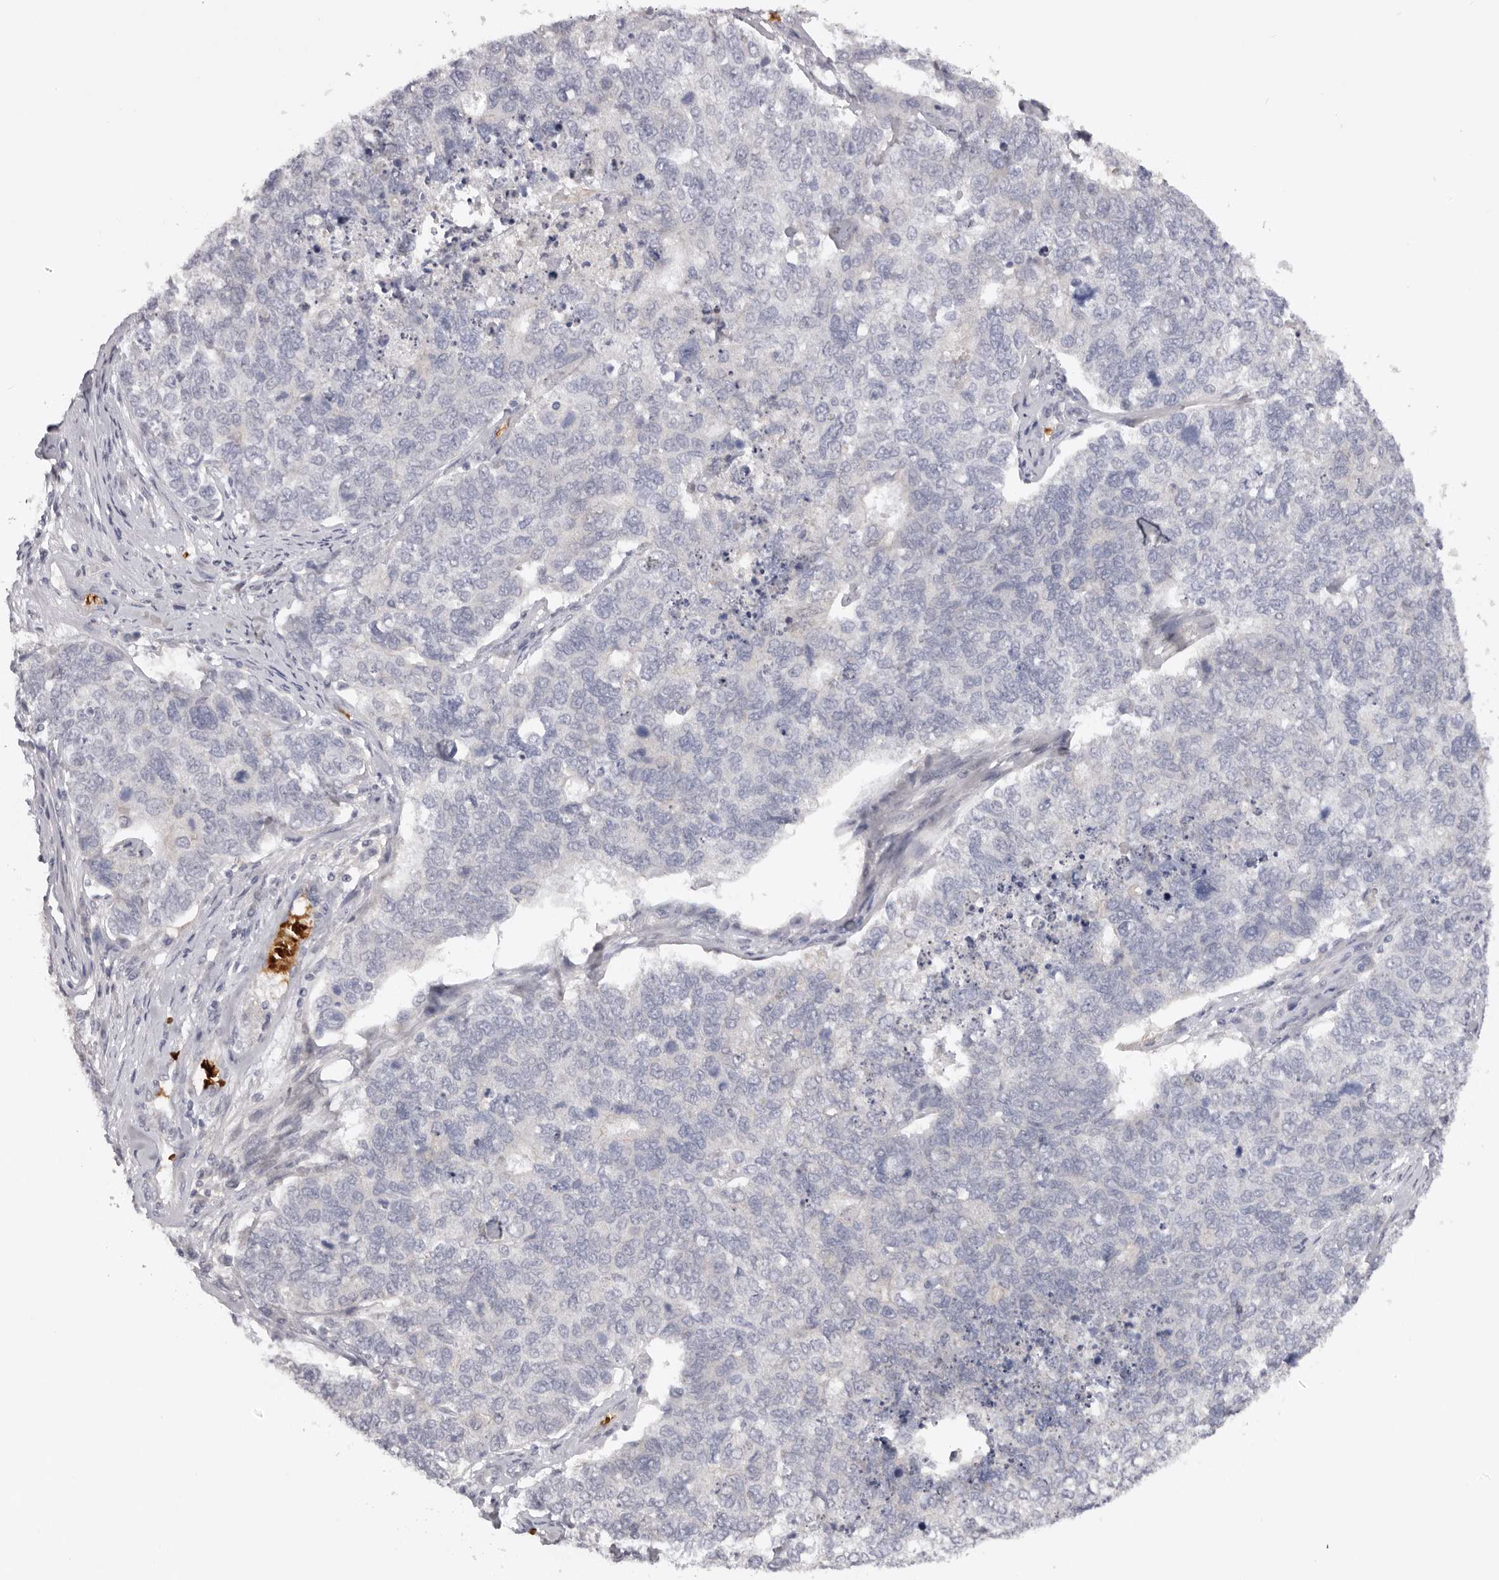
{"staining": {"intensity": "negative", "quantity": "none", "location": "none"}, "tissue": "cervical cancer", "cell_type": "Tumor cells", "image_type": "cancer", "snomed": [{"axis": "morphology", "description": "Squamous cell carcinoma, NOS"}, {"axis": "topography", "description": "Cervix"}], "caption": "A micrograph of human squamous cell carcinoma (cervical) is negative for staining in tumor cells.", "gene": "TNR", "patient": {"sex": "female", "age": 63}}